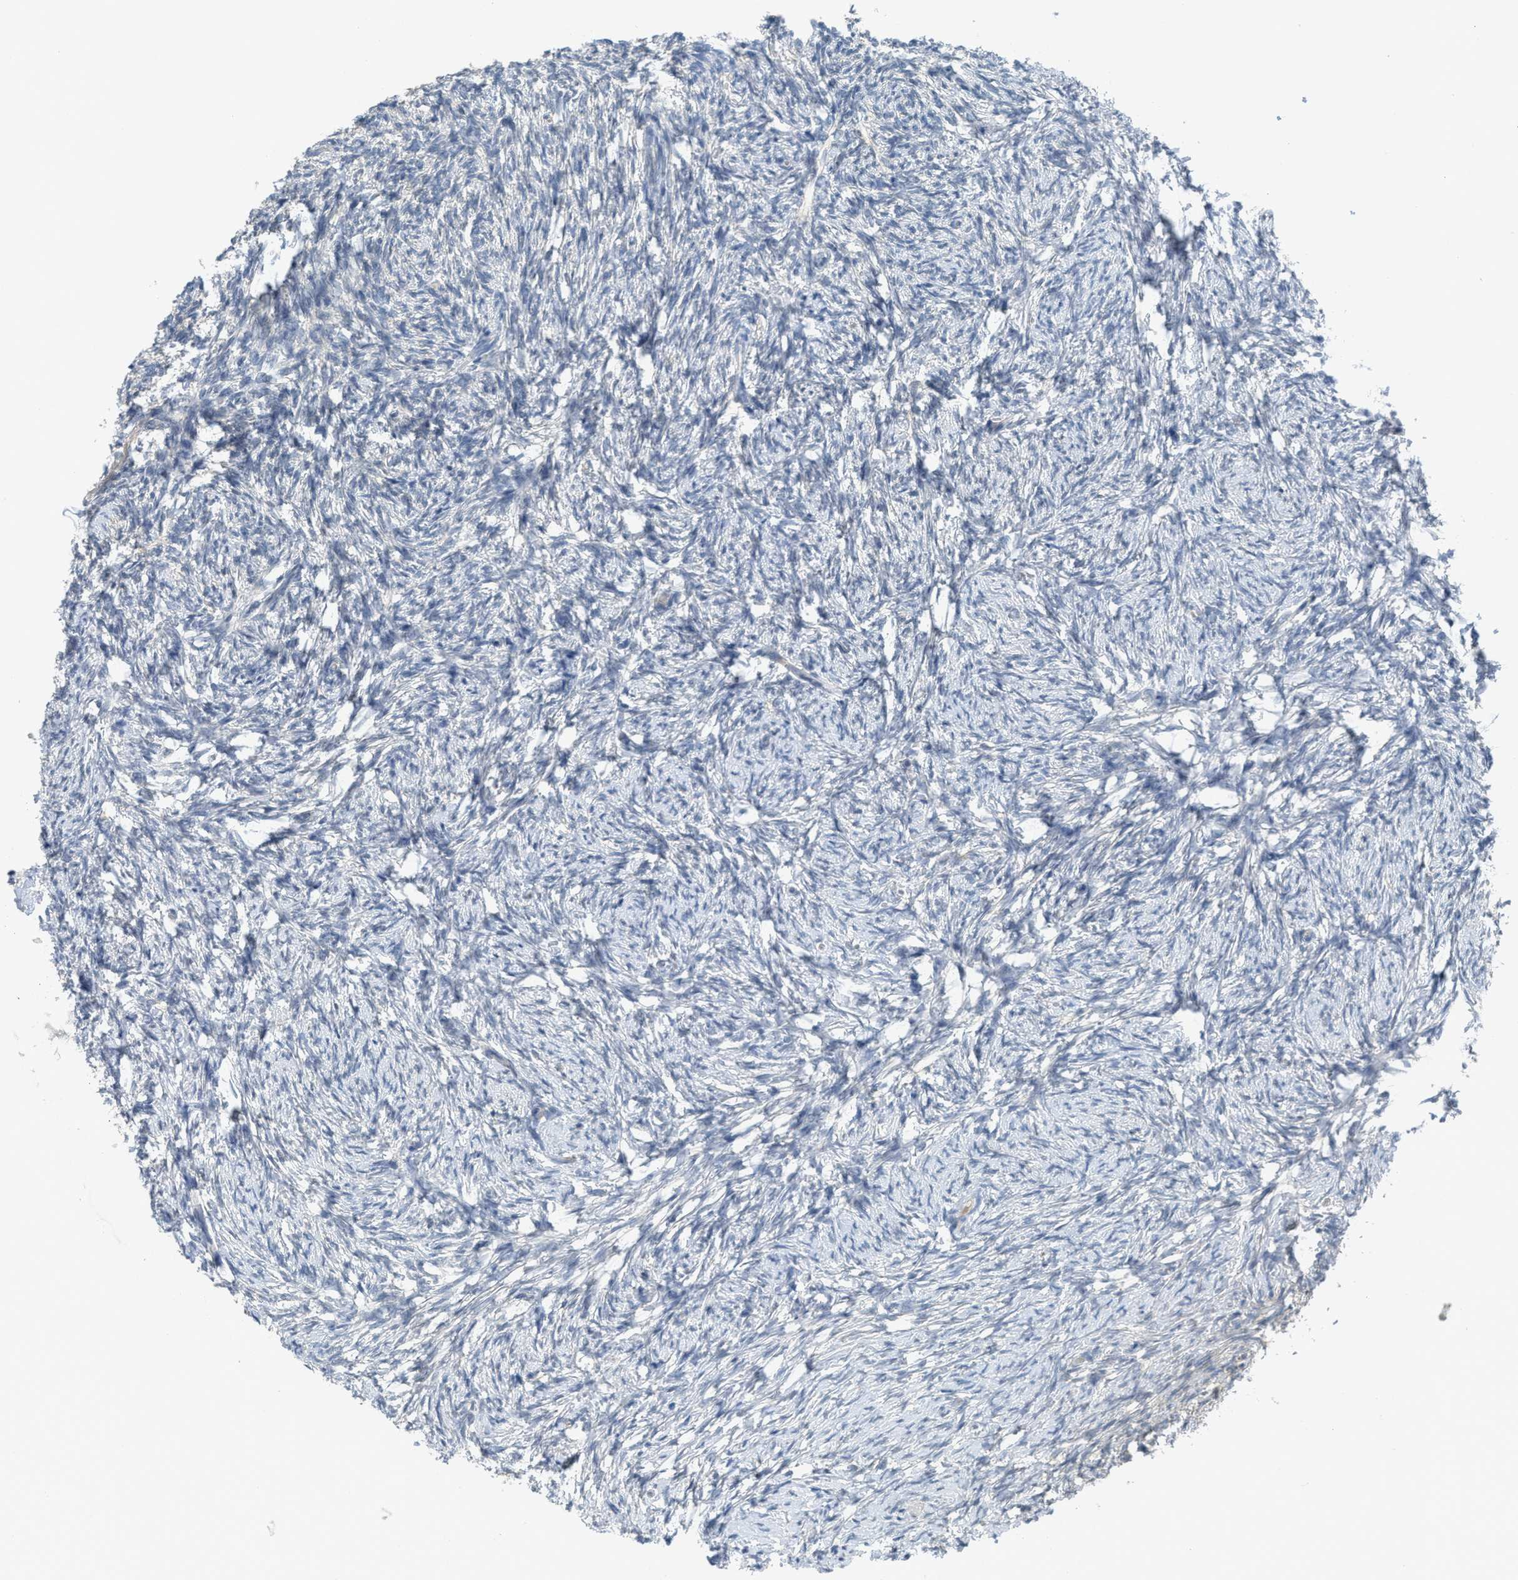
{"staining": {"intensity": "negative", "quantity": "none", "location": "none"}, "tissue": "ovary", "cell_type": "Ovarian stroma cells", "image_type": "normal", "snomed": [{"axis": "morphology", "description": "Normal tissue, NOS"}, {"axis": "topography", "description": "Ovary"}], "caption": "High magnification brightfield microscopy of benign ovary stained with DAB (brown) and counterstained with hematoxylin (blue): ovarian stroma cells show no significant positivity.", "gene": "TNFAIP1", "patient": {"sex": "female", "age": 60}}